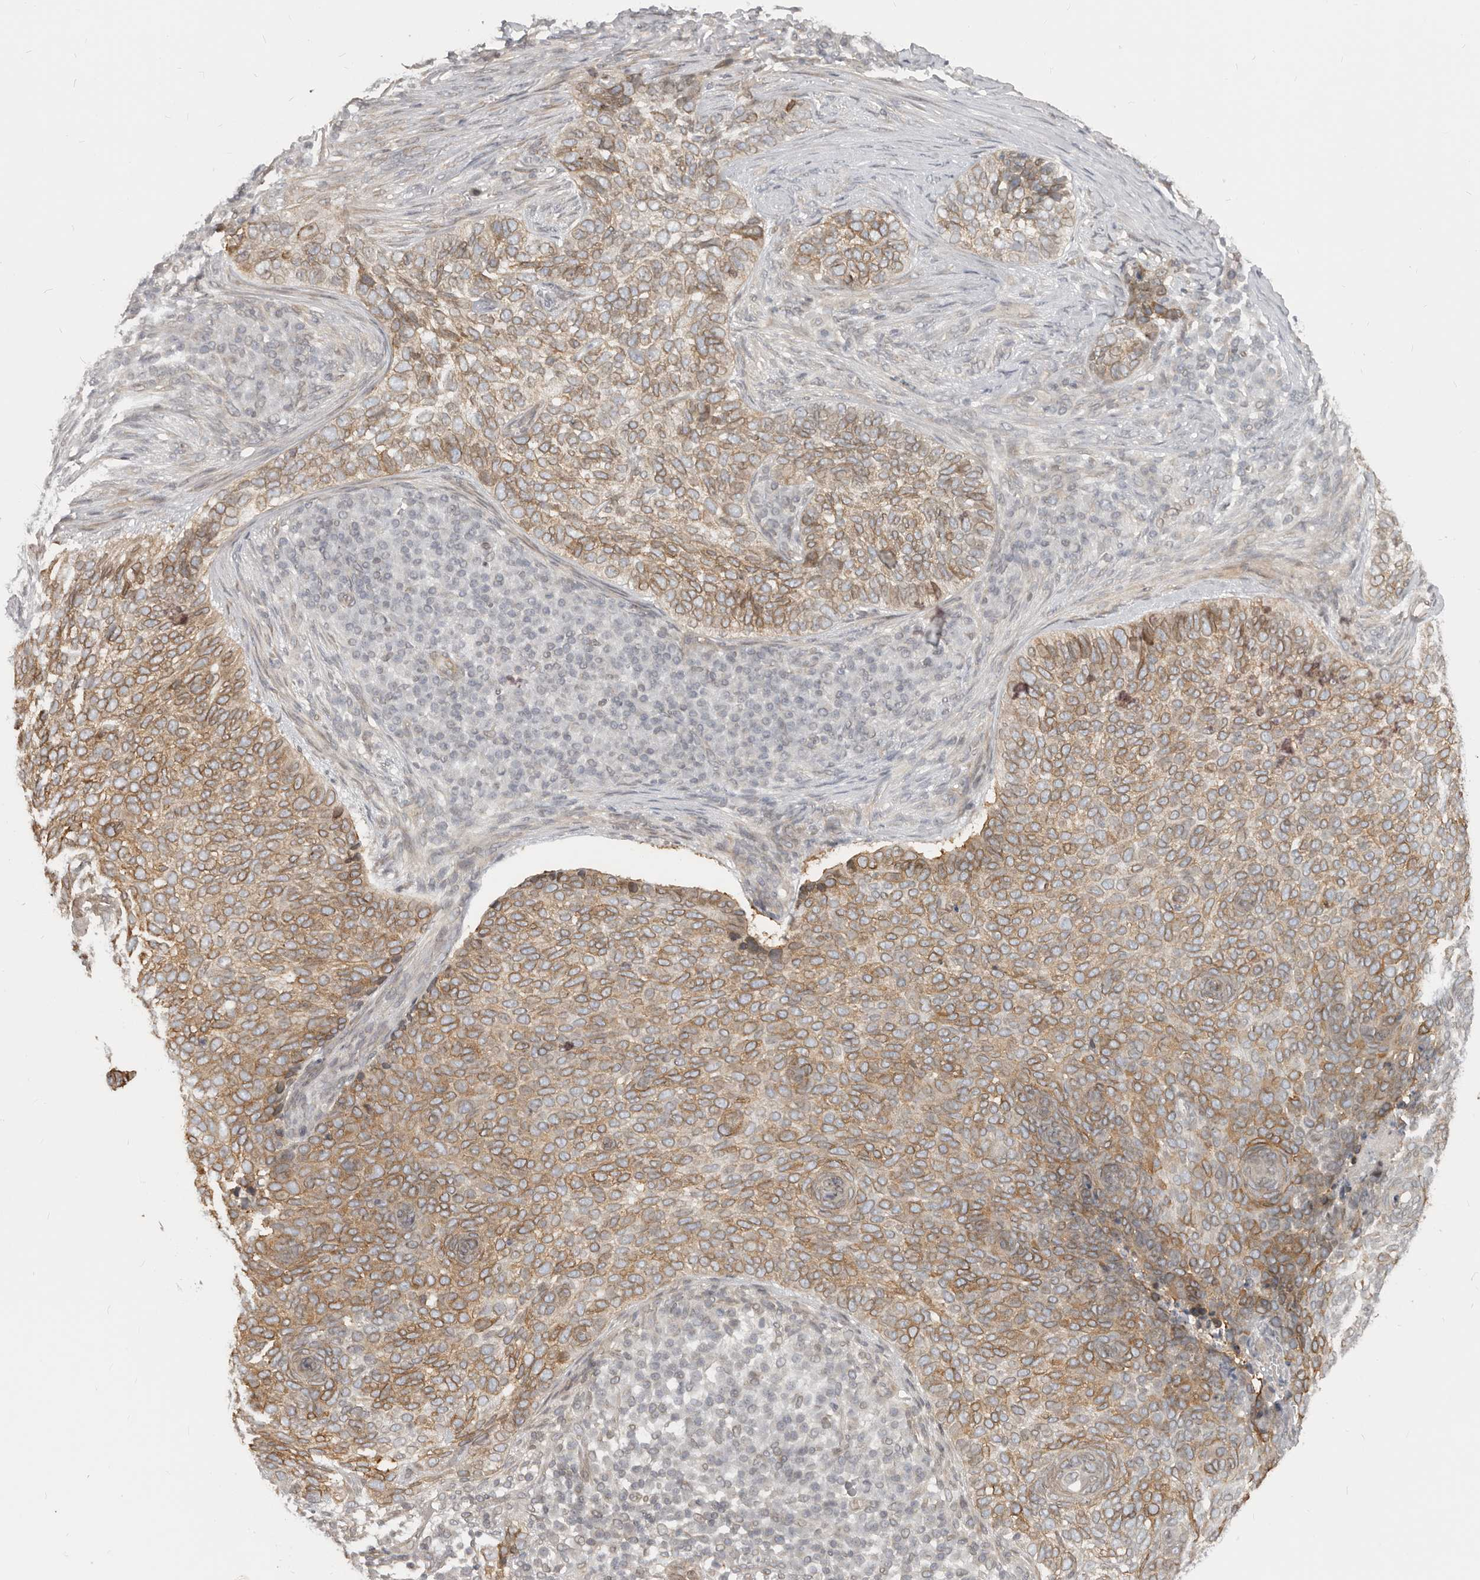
{"staining": {"intensity": "weak", "quantity": ">75%", "location": "cytoplasmic/membranous,nuclear"}, "tissue": "skin cancer", "cell_type": "Tumor cells", "image_type": "cancer", "snomed": [{"axis": "morphology", "description": "Basal cell carcinoma"}, {"axis": "topography", "description": "Skin"}], "caption": "A brown stain labels weak cytoplasmic/membranous and nuclear staining of a protein in skin cancer (basal cell carcinoma) tumor cells.", "gene": "NUP153", "patient": {"sex": "female", "age": 64}}